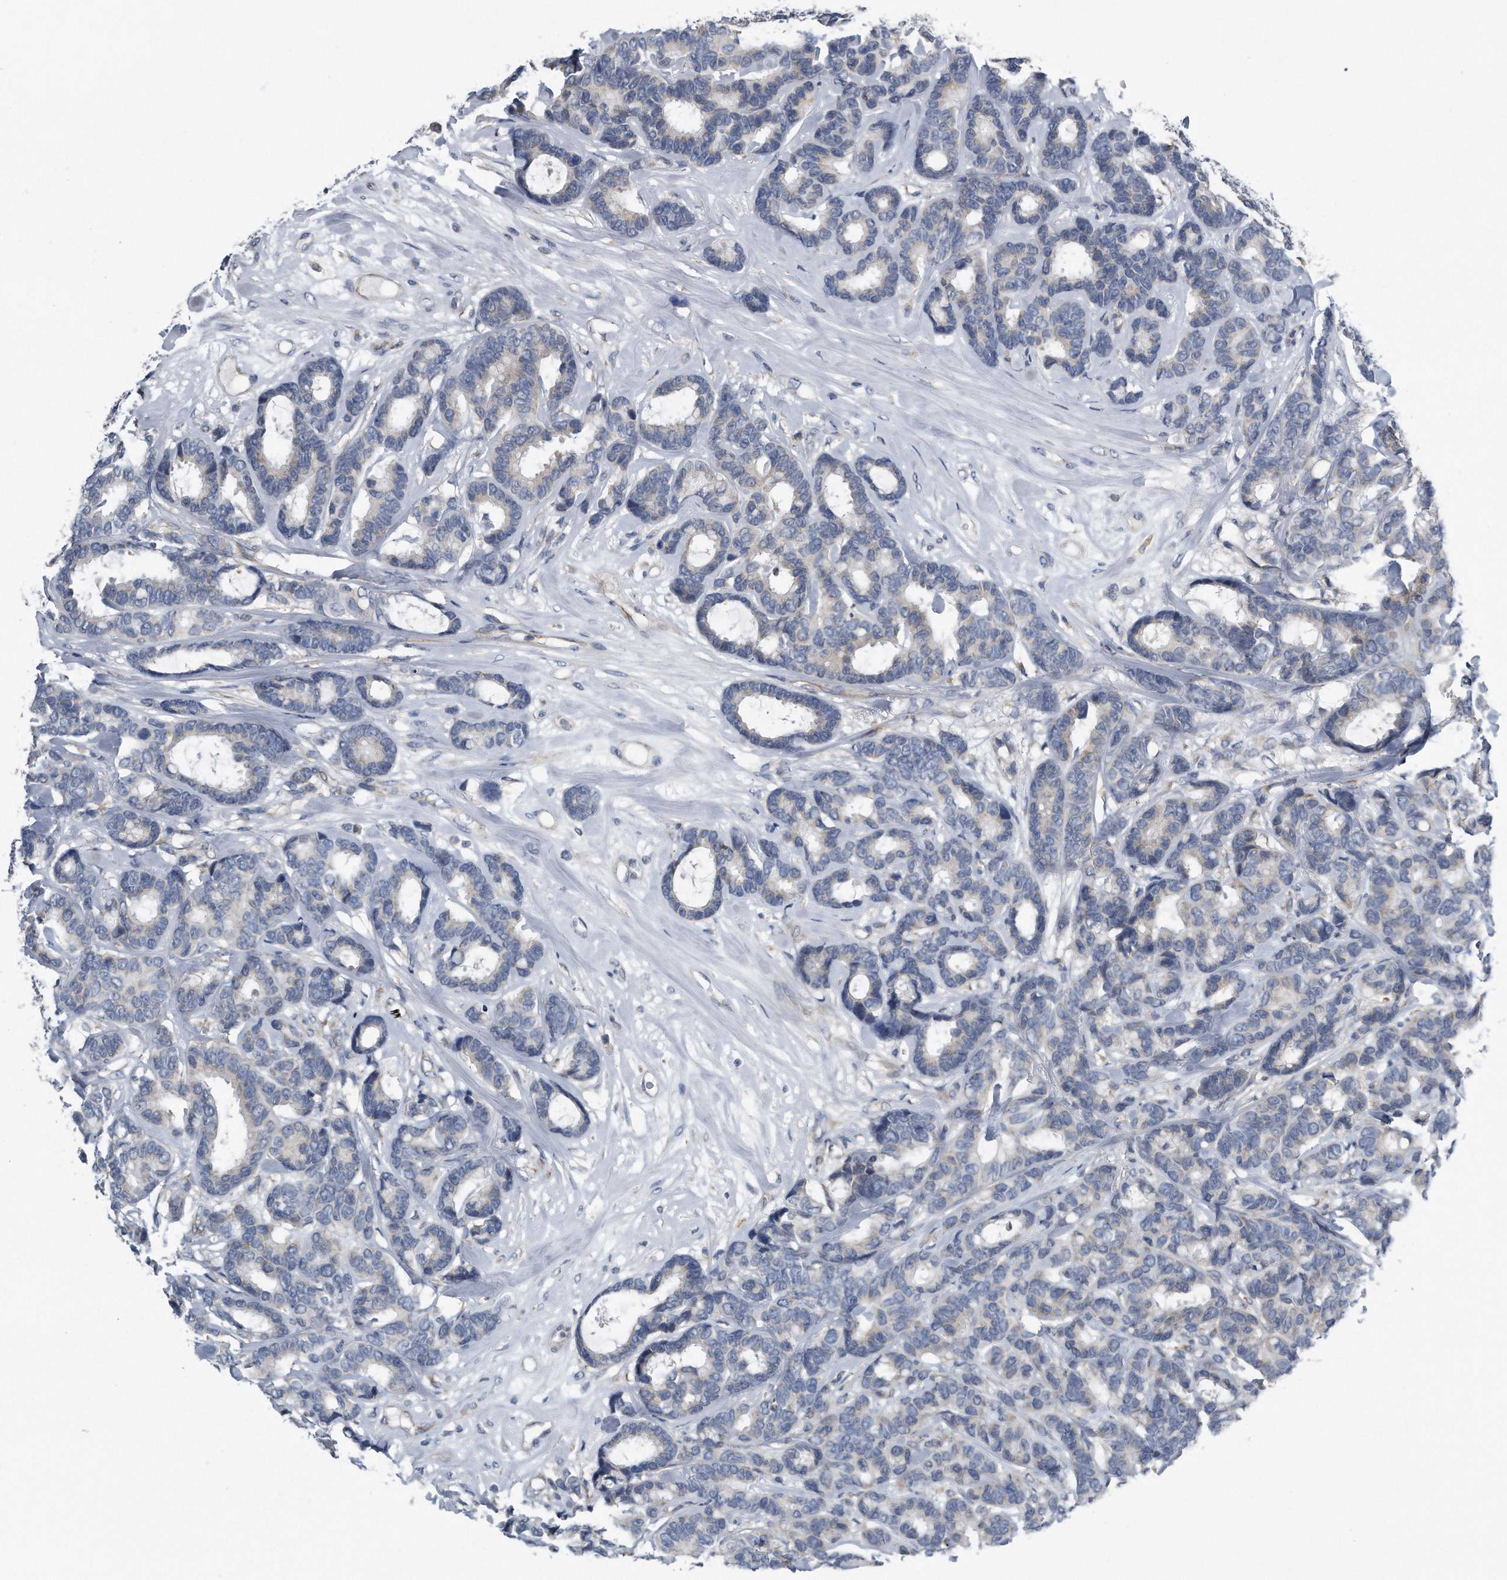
{"staining": {"intensity": "negative", "quantity": "none", "location": "none"}, "tissue": "breast cancer", "cell_type": "Tumor cells", "image_type": "cancer", "snomed": [{"axis": "morphology", "description": "Duct carcinoma"}, {"axis": "topography", "description": "Breast"}], "caption": "This is an immunohistochemistry photomicrograph of breast invasive ductal carcinoma. There is no expression in tumor cells.", "gene": "LYRM4", "patient": {"sex": "female", "age": 87}}